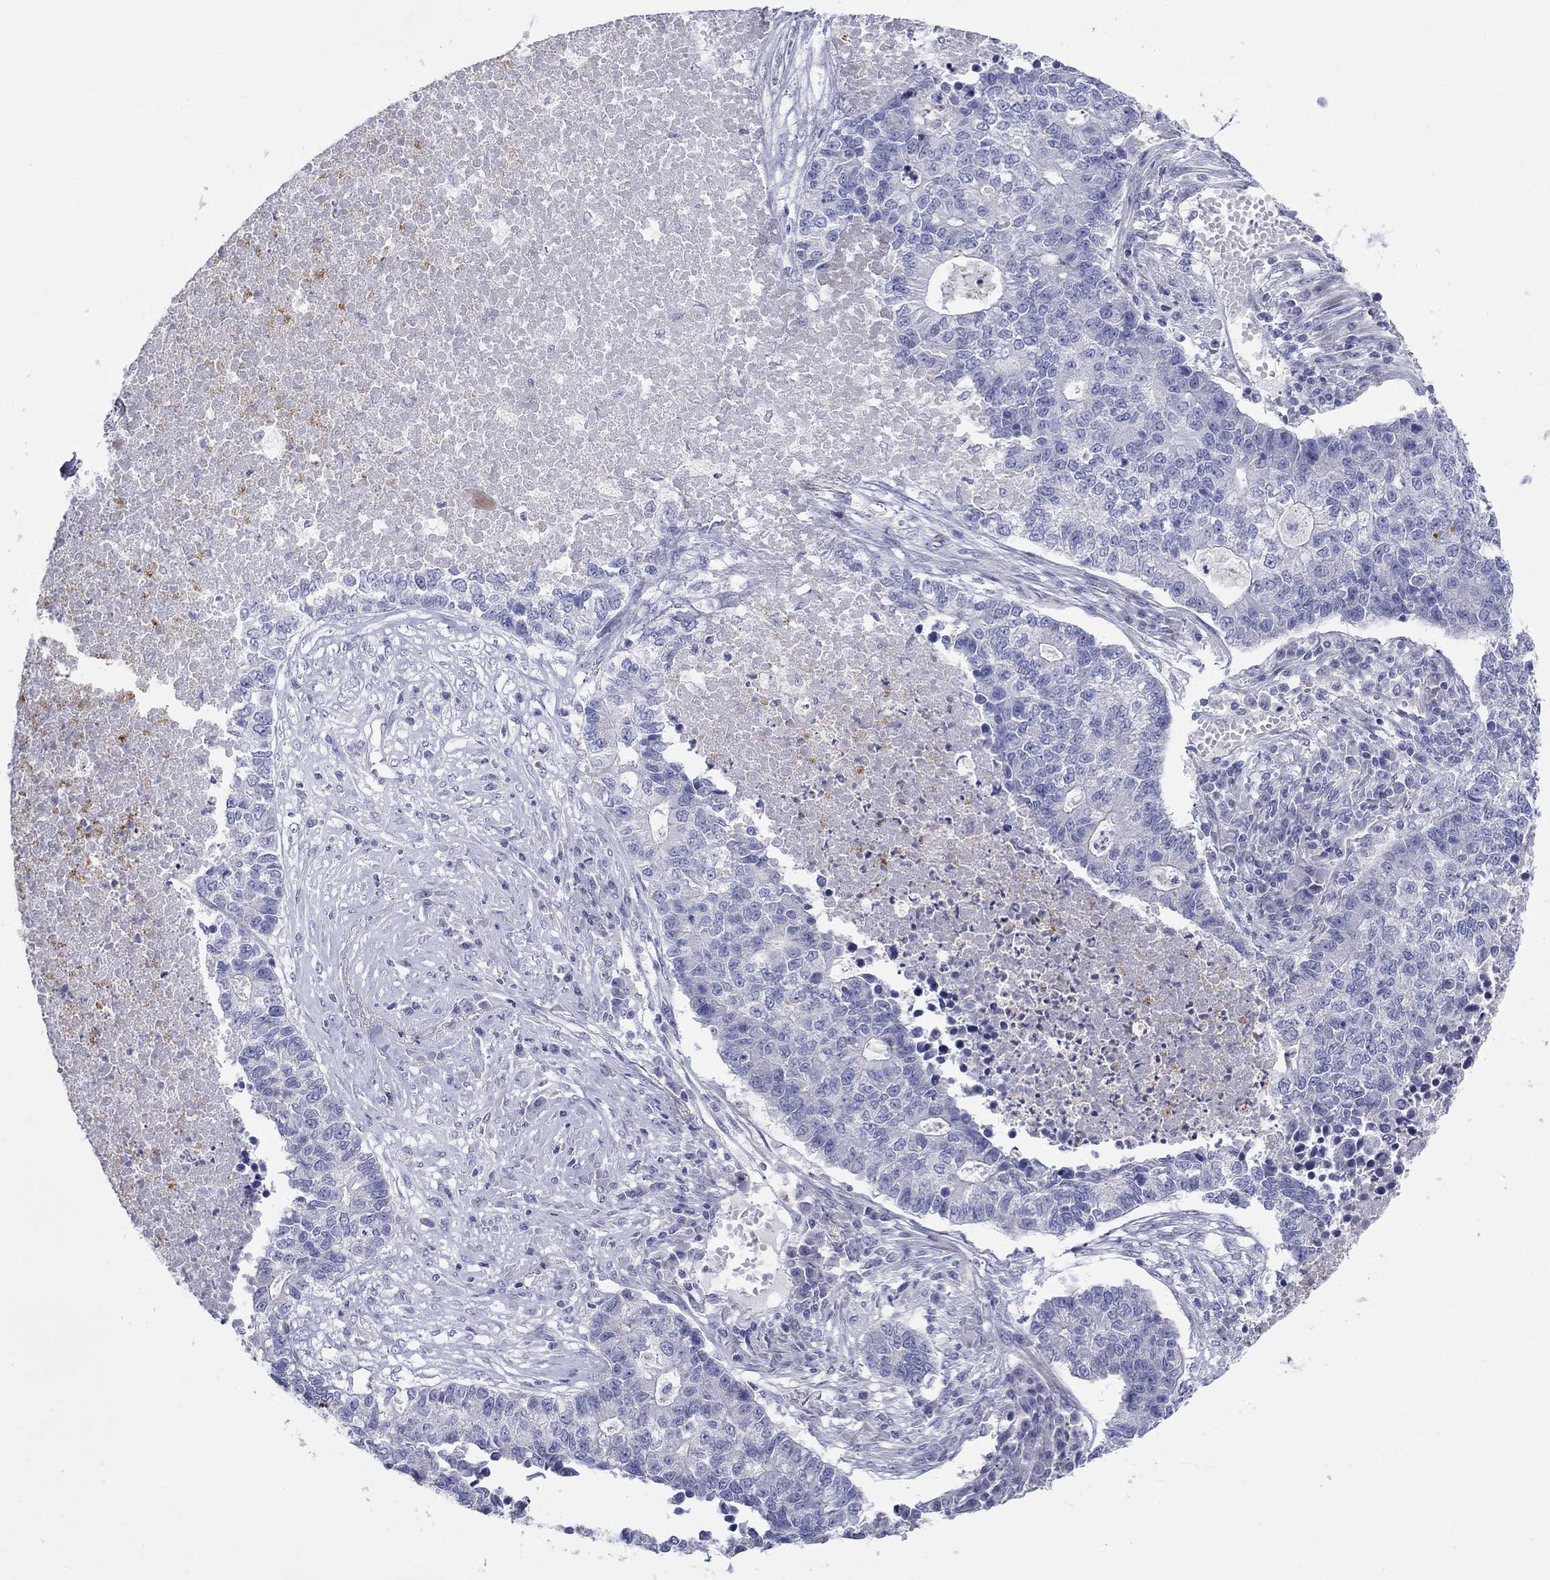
{"staining": {"intensity": "negative", "quantity": "none", "location": "none"}, "tissue": "lung cancer", "cell_type": "Tumor cells", "image_type": "cancer", "snomed": [{"axis": "morphology", "description": "Adenocarcinoma, NOS"}, {"axis": "topography", "description": "Lung"}], "caption": "High magnification brightfield microscopy of adenocarcinoma (lung) stained with DAB (brown) and counterstained with hematoxylin (blue): tumor cells show no significant positivity.", "gene": "ARHGAP36", "patient": {"sex": "male", "age": 57}}